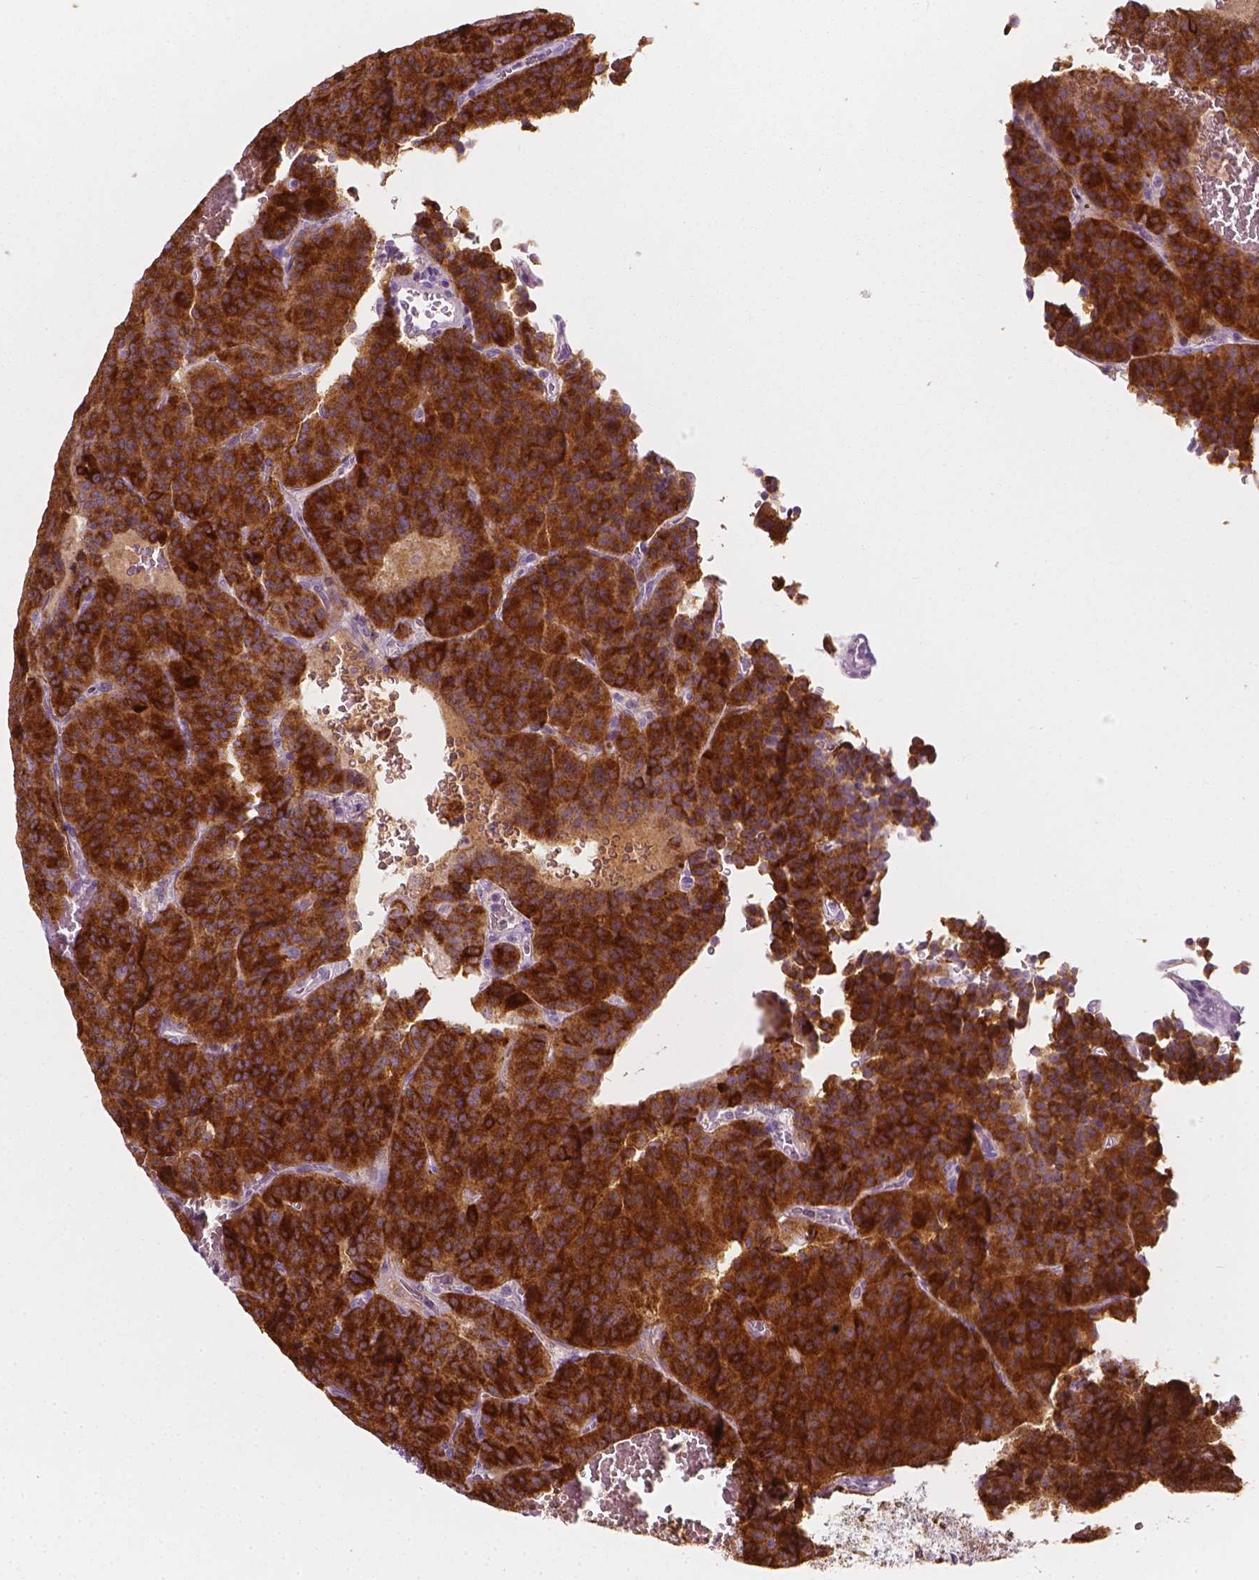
{"staining": {"intensity": "strong", "quantity": ">75%", "location": "cytoplasmic/membranous"}, "tissue": "carcinoid", "cell_type": "Tumor cells", "image_type": "cancer", "snomed": [{"axis": "morphology", "description": "Carcinoid, malignant, NOS"}, {"axis": "topography", "description": "Lung"}], "caption": "Immunohistochemistry of malignant carcinoid shows high levels of strong cytoplasmic/membranous staining in approximately >75% of tumor cells.", "gene": "SCG3", "patient": {"sex": "male", "age": 70}}